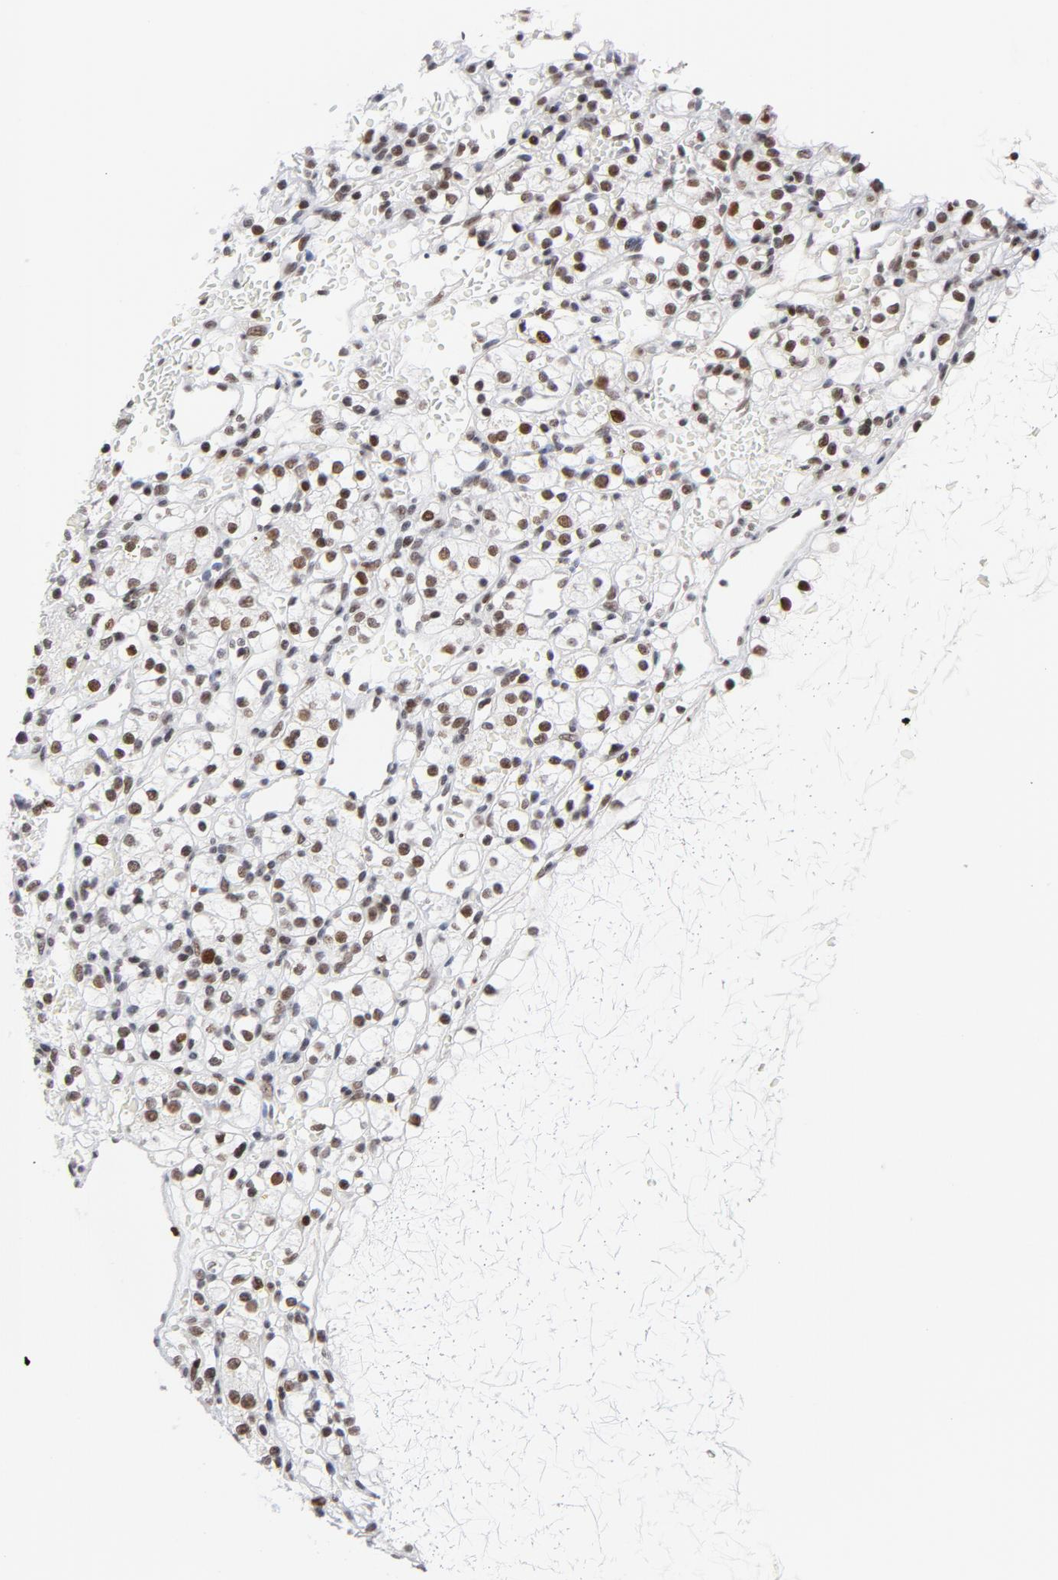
{"staining": {"intensity": "weak", "quantity": "<25%", "location": "nuclear"}, "tissue": "renal cancer", "cell_type": "Tumor cells", "image_type": "cancer", "snomed": [{"axis": "morphology", "description": "Adenocarcinoma, NOS"}, {"axis": "topography", "description": "Kidney"}], "caption": "IHC of renal cancer exhibits no staining in tumor cells.", "gene": "RFC4", "patient": {"sex": "female", "age": 60}}